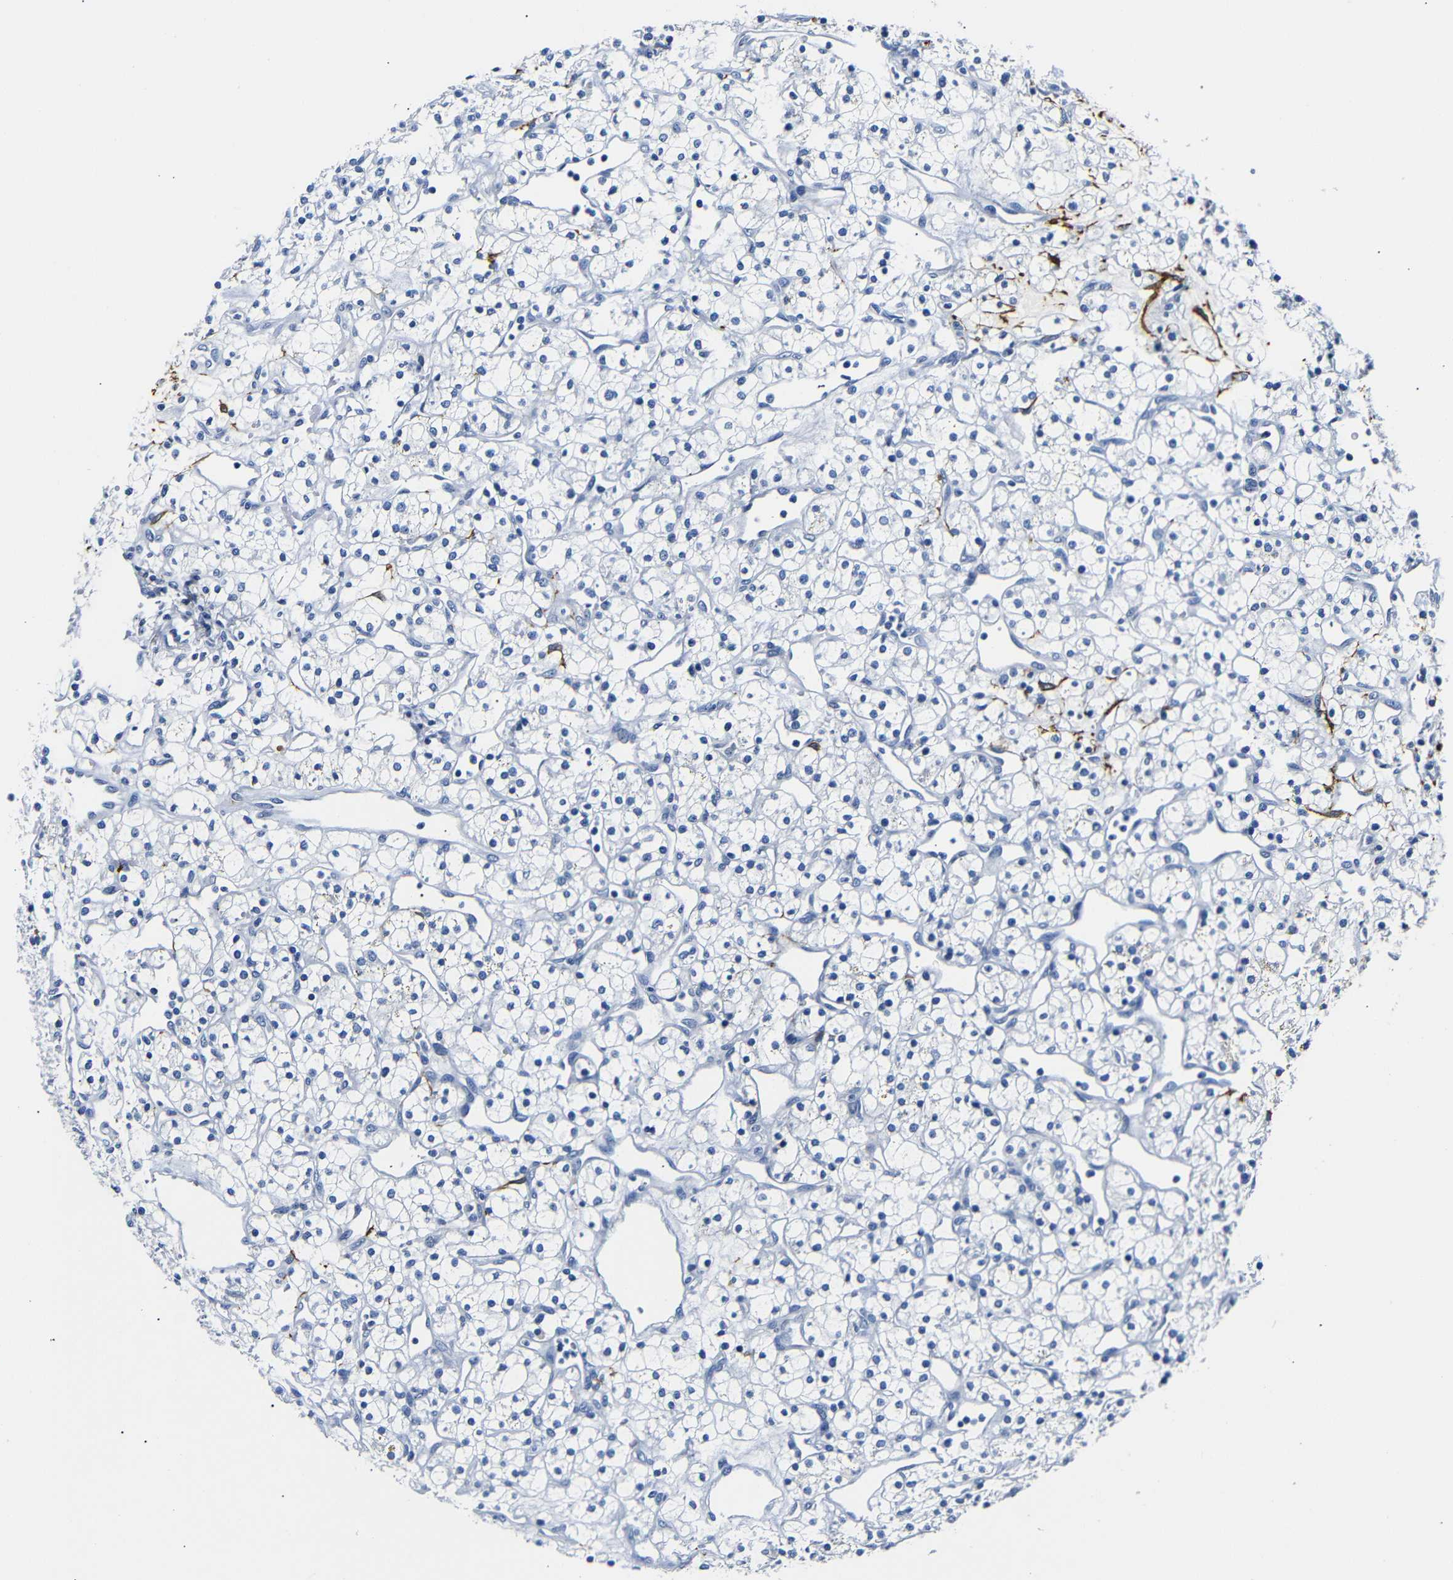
{"staining": {"intensity": "negative", "quantity": "none", "location": "none"}, "tissue": "renal cancer", "cell_type": "Tumor cells", "image_type": "cancer", "snomed": [{"axis": "morphology", "description": "Adenocarcinoma, NOS"}, {"axis": "topography", "description": "Kidney"}], "caption": "Immunohistochemical staining of adenocarcinoma (renal) displays no significant expression in tumor cells. Nuclei are stained in blue.", "gene": "GAP43", "patient": {"sex": "female", "age": 60}}